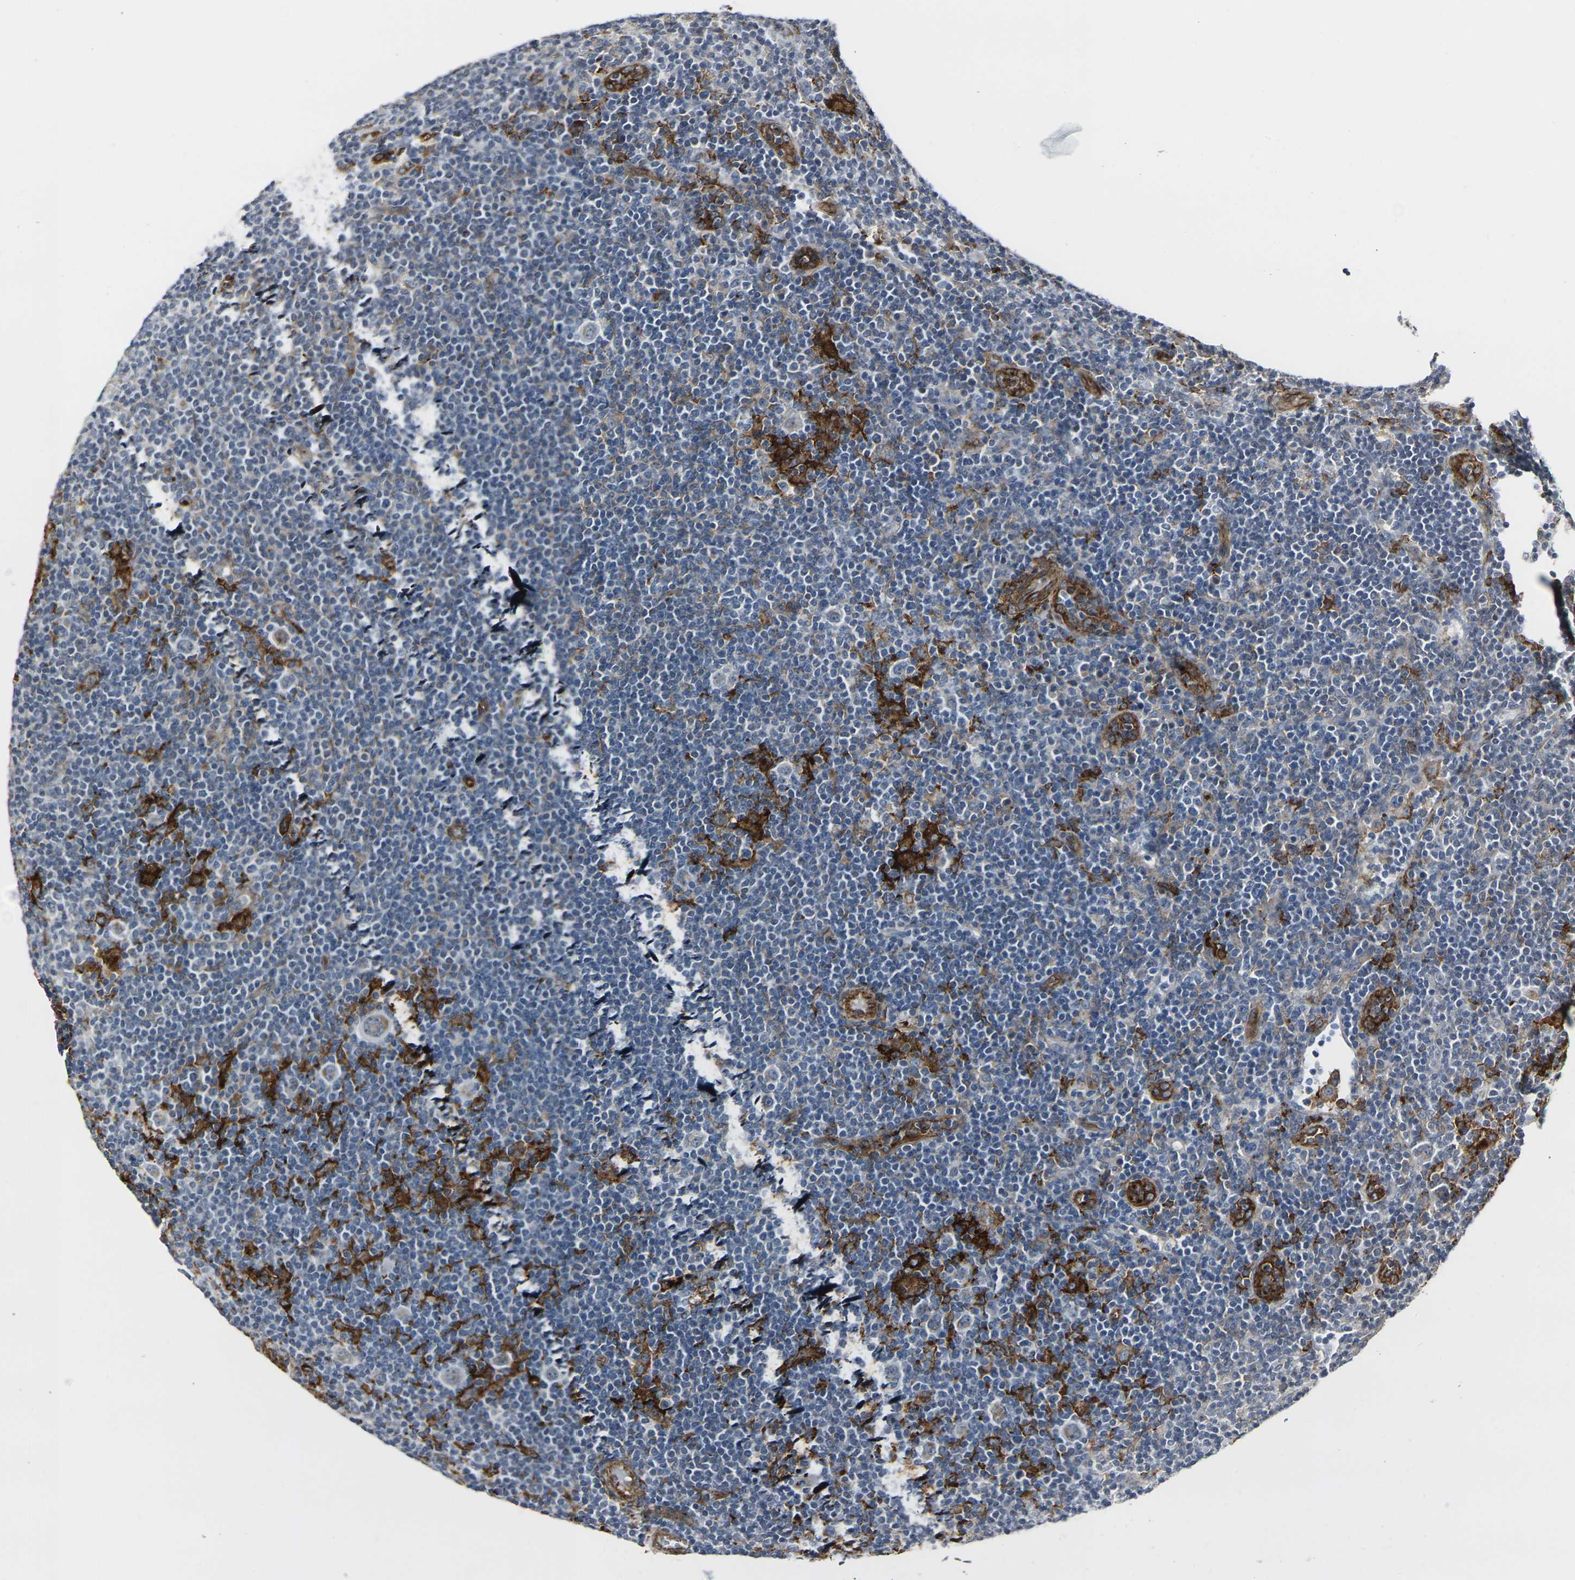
{"staining": {"intensity": "weak", "quantity": "25%-75%", "location": "cytoplasmic/membranous"}, "tissue": "lymphoma", "cell_type": "Tumor cells", "image_type": "cancer", "snomed": [{"axis": "morphology", "description": "Hodgkin's disease, NOS"}, {"axis": "topography", "description": "Lymph node"}], "caption": "There is low levels of weak cytoplasmic/membranous expression in tumor cells of lymphoma, as demonstrated by immunohistochemical staining (brown color).", "gene": "MYOF", "patient": {"sex": "female", "age": 57}}